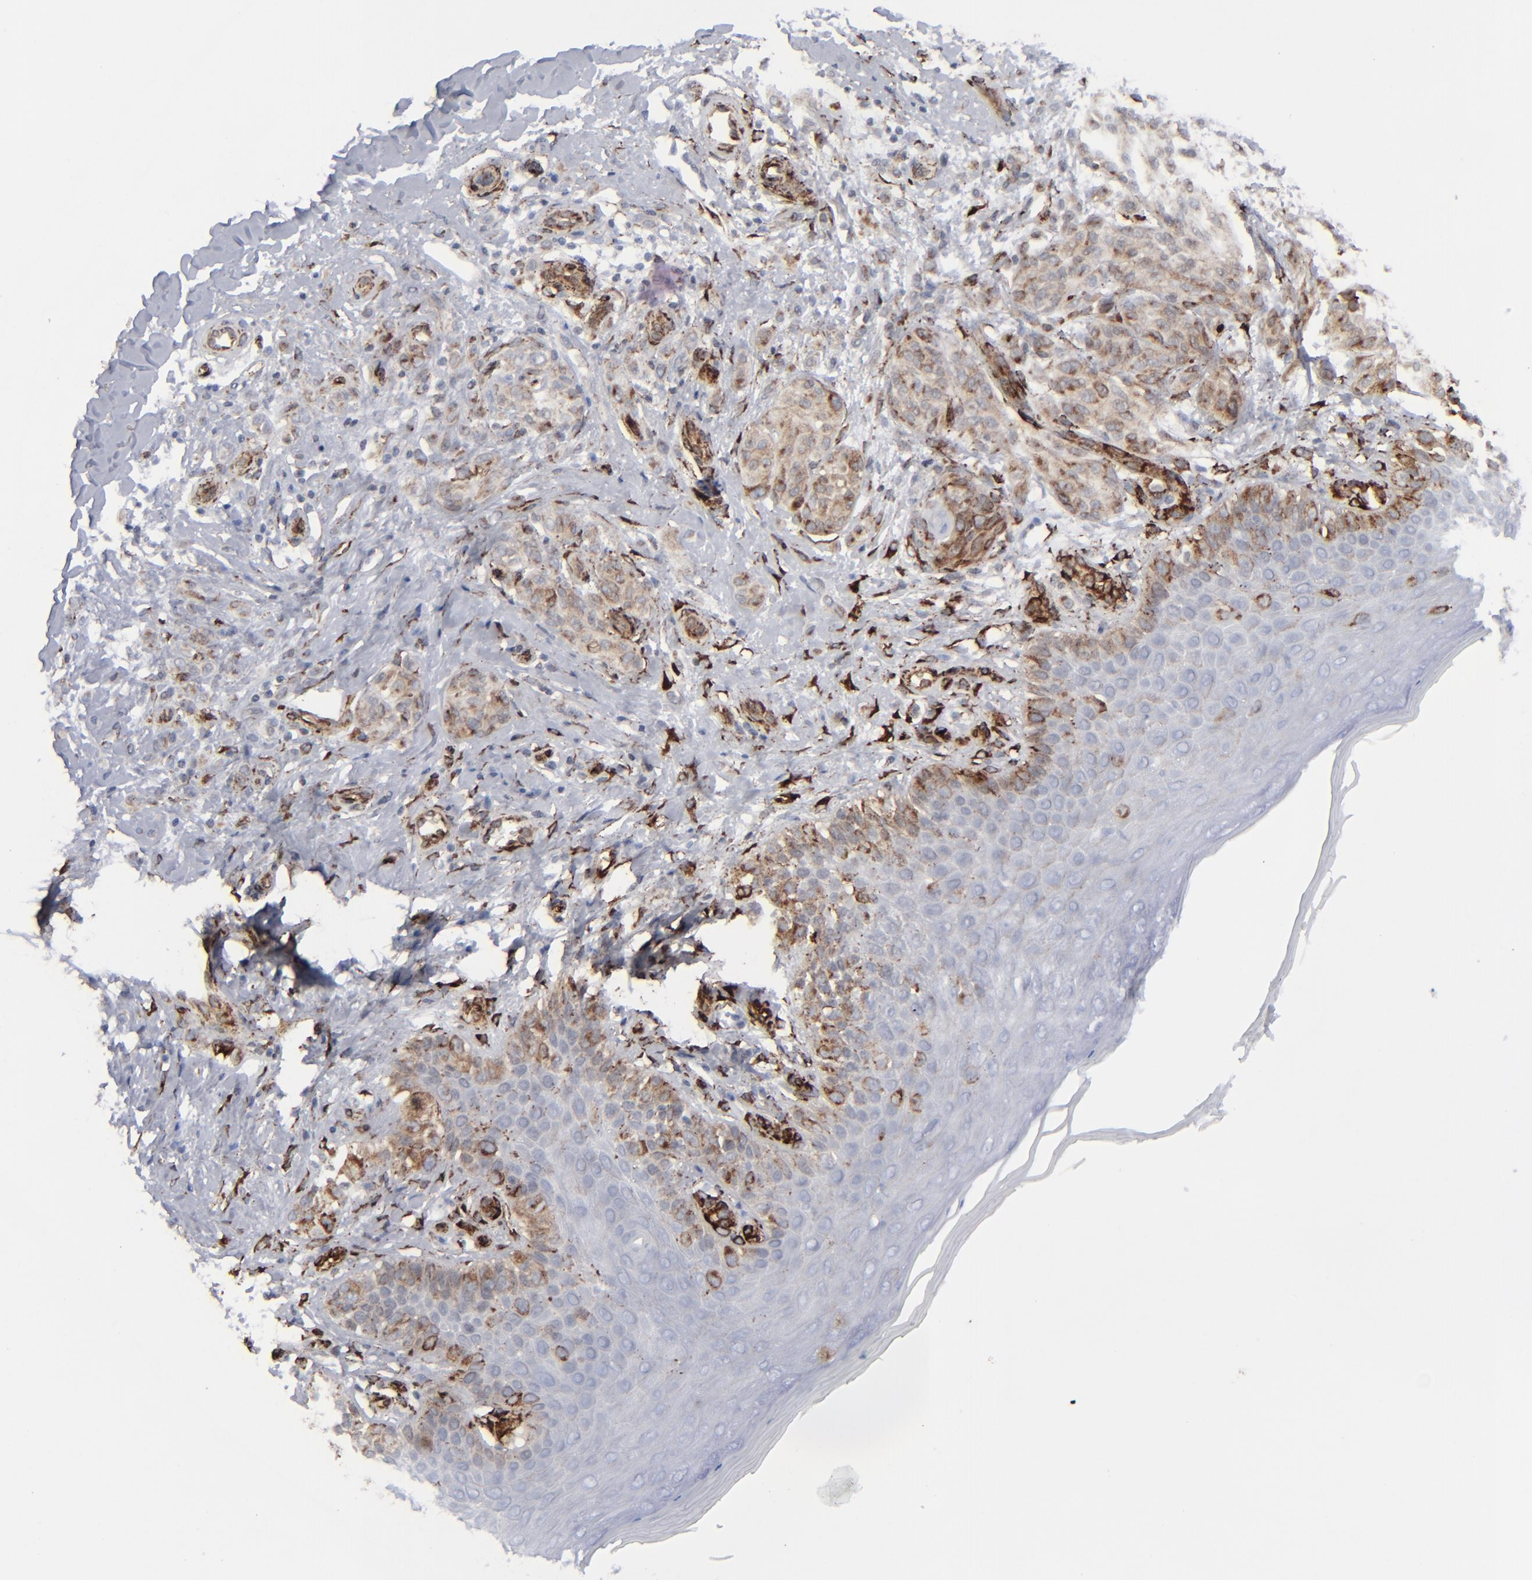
{"staining": {"intensity": "weak", "quantity": ">75%", "location": "cytoplasmic/membranous"}, "tissue": "melanoma", "cell_type": "Tumor cells", "image_type": "cancer", "snomed": [{"axis": "morphology", "description": "Malignant melanoma, NOS"}, {"axis": "topography", "description": "Skin"}], "caption": "Protein analysis of malignant melanoma tissue shows weak cytoplasmic/membranous expression in about >75% of tumor cells.", "gene": "SPARC", "patient": {"sex": "male", "age": 57}}